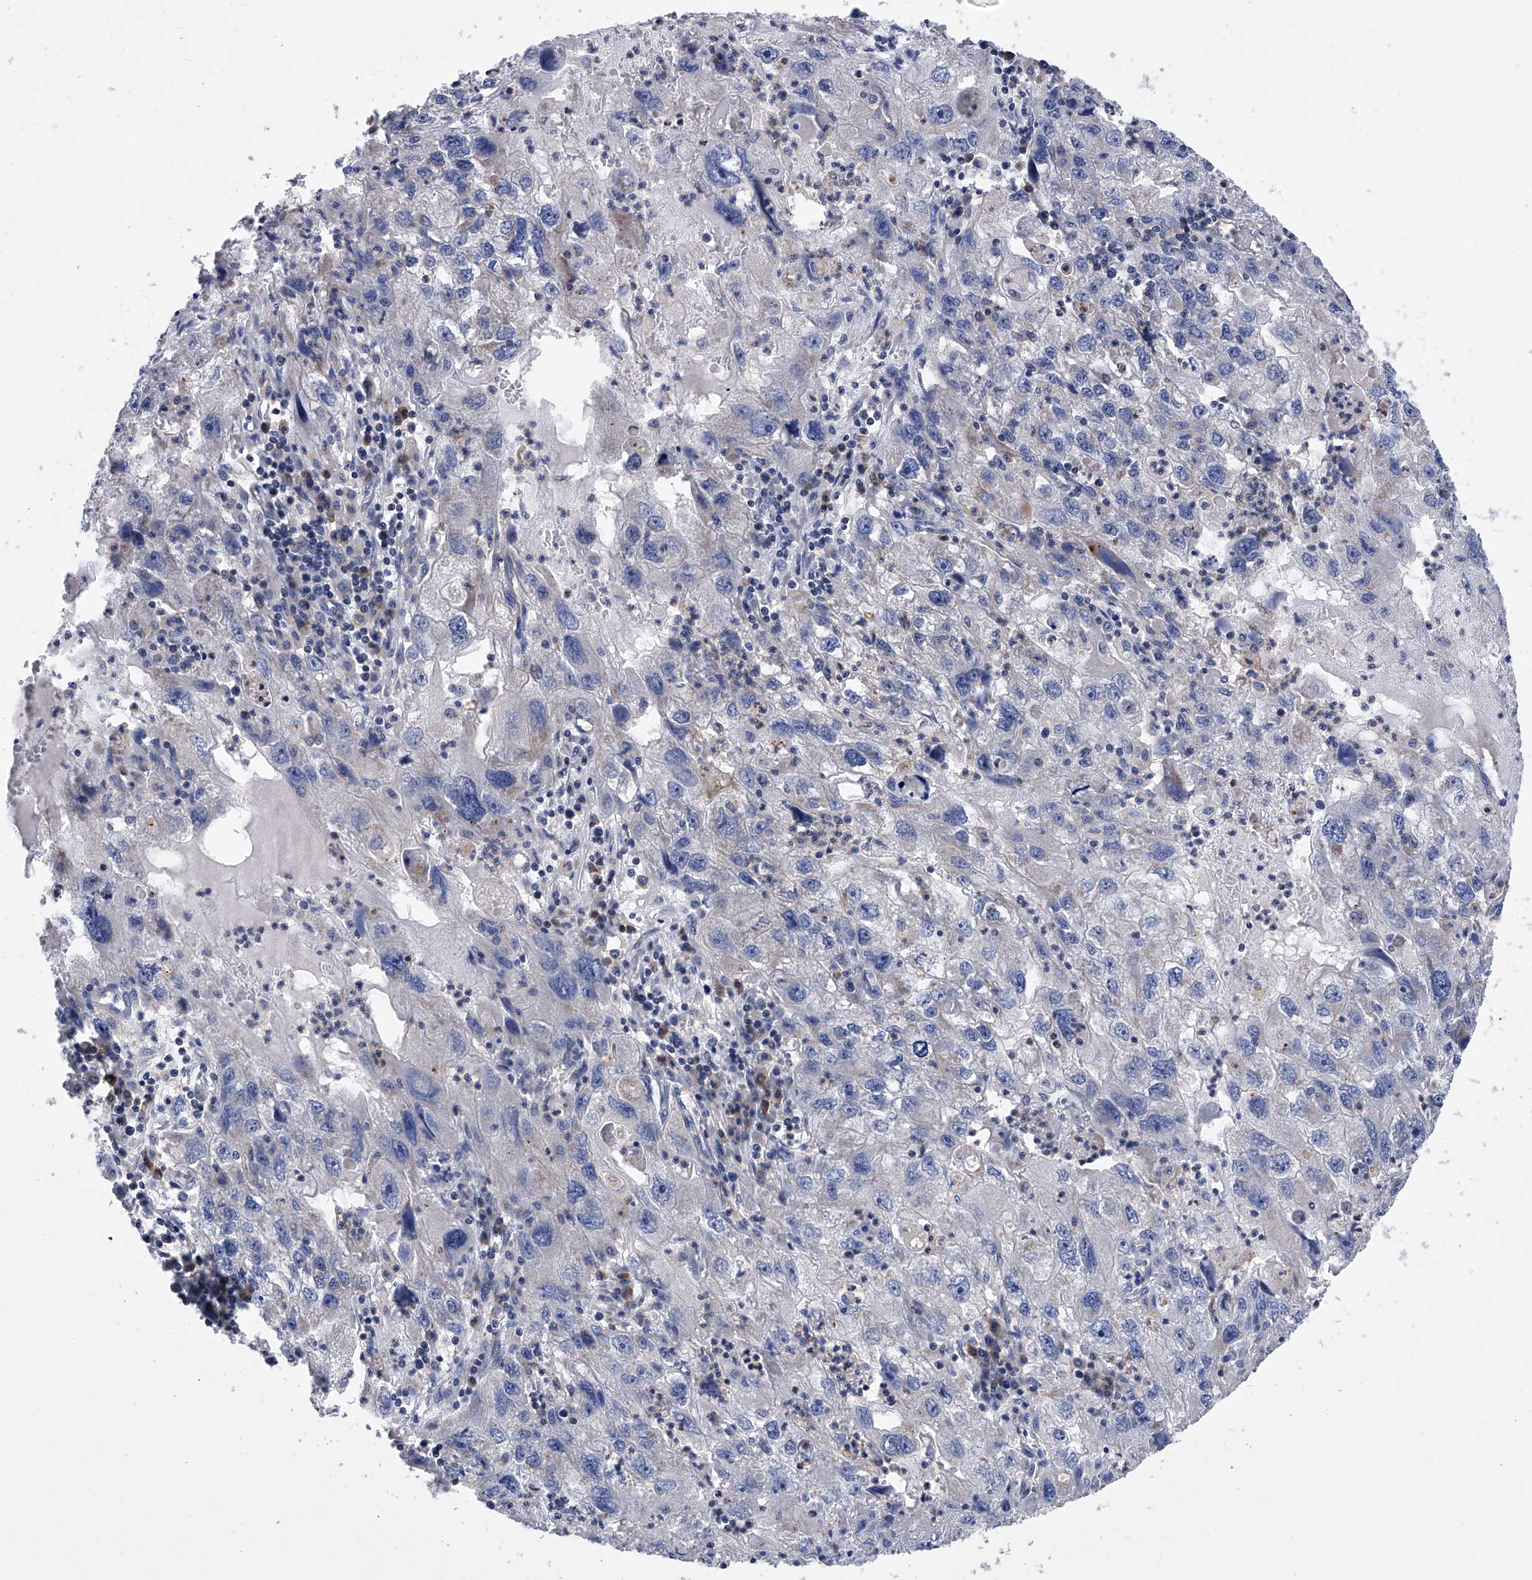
{"staining": {"intensity": "negative", "quantity": "none", "location": "none"}, "tissue": "endometrial cancer", "cell_type": "Tumor cells", "image_type": "cancer", "snomed": [{"axis": "morphology", "description": "Adenocarcinoma, NOS"}, {"axis": "topography", "description": "Endometrium"}], "caption": "The image exhibits no staining of tumor cells in endometrial adenocarcinoma. The staining is performed using DAB brown chromogen with nuclei counter-stained in using hematoxylin.", "gene": "MLYCD", "patient": {"sex": "female", "age": 49}}